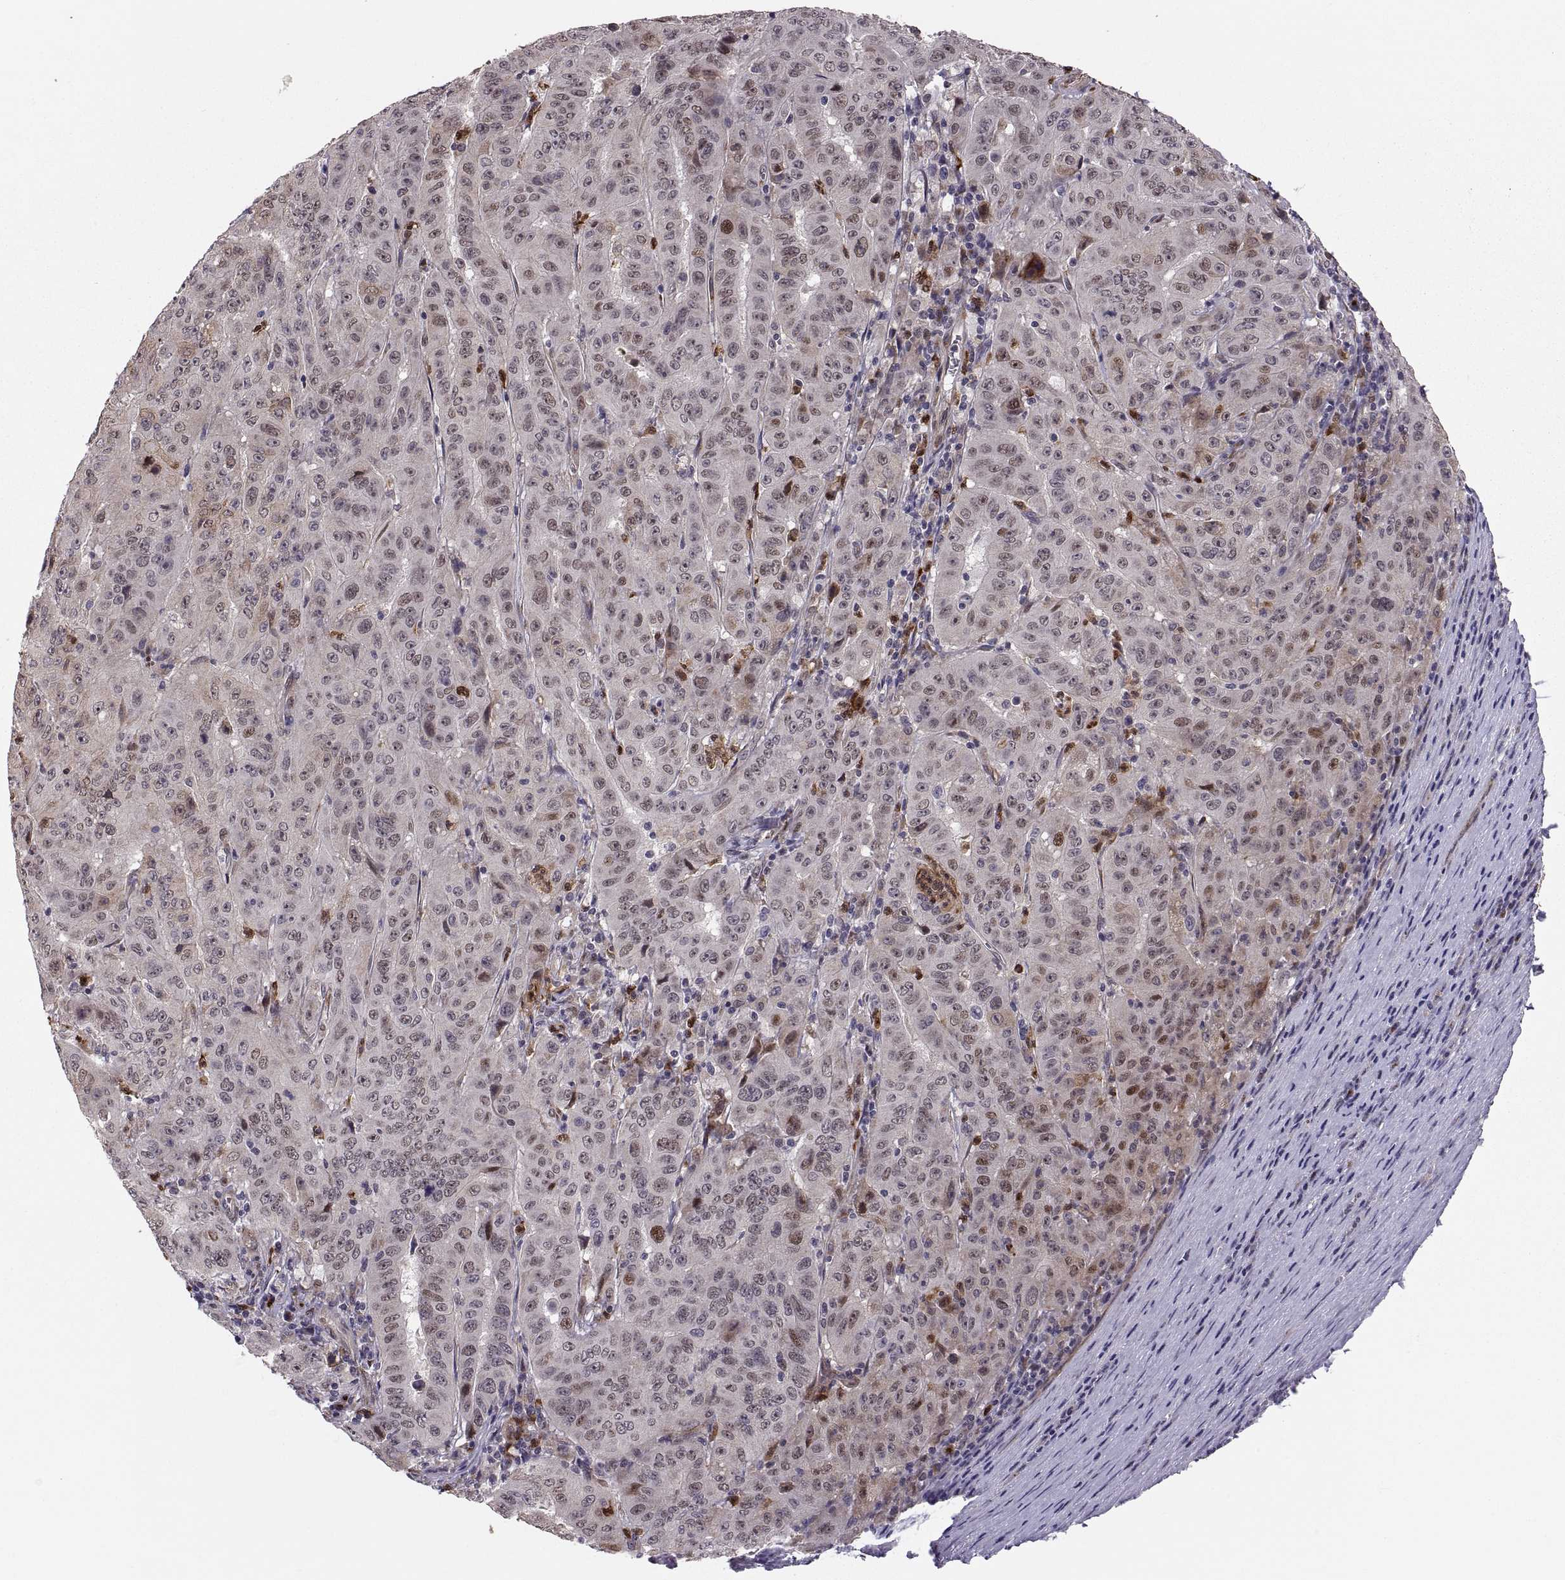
{"staining": {"intensity": "weak", "quantity": "<25%", "location": "cytoplasmic/membranous"}, "tissue": "pancreatic cancer", "cell_type": "Tumor cells", "image_type": "cancer", "snomed": [{"axis": "morphology", "description": "Adenocarcinoma, NOS"}, {"axis": "topography", "description": "Pancreas"}], "caption": "Photomicrograph shows no protein positivity in tumor cells of pancreatic cancer tissue. (DAB (3,3'-diaminobenzidine) immunohistochemistry visualized using brightfield microscopy, high magnification).", "gene": "TESC", "patient": {"sex": "male", "age": 63}}